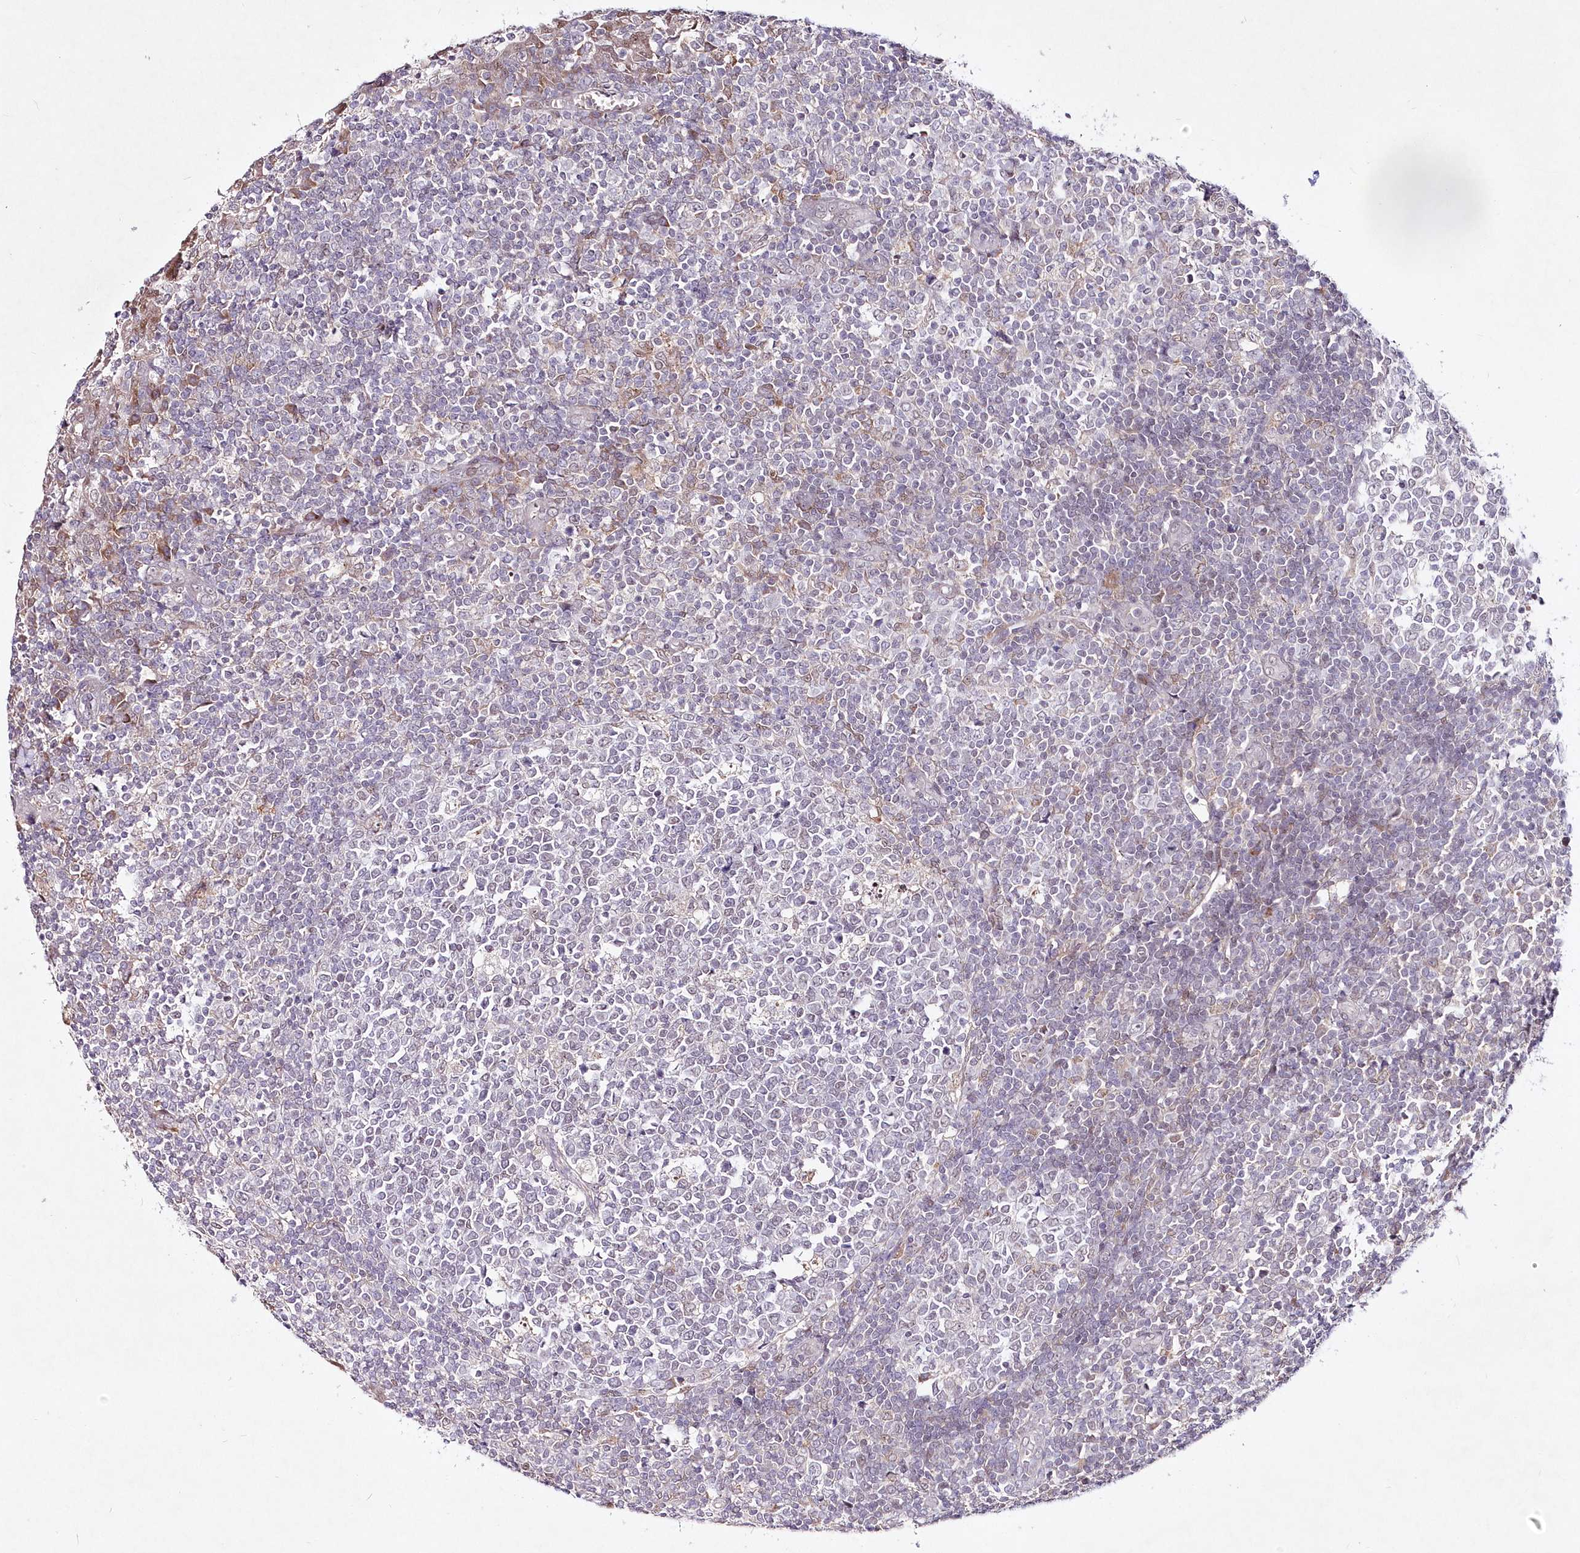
{"staining": {"intensity": "weak", "quantity": "<25%", "location": "nuclear"}, "tissue": "tonsil", "cell_type": "Germinal center cells", "image_type": "normal", "snomed": [{"axis": "morphology", "description": "Normal tissue, NOS"}, {"axis": "topography", "description": "Tonsil"}], "caption": "A high-resolution histopathology image shows immunohistochemistry (IHC) staining of unremarkable tonsil, which reveals no significant positivity in germinal center cells. The staining was performed using DAB to visualize the protein expression in brown, while the nuclei were stained in blue with hematoxylin (Magnification: 20x).", "gene": "LDB1", "patient": {"sex": "female", "age": 19}}